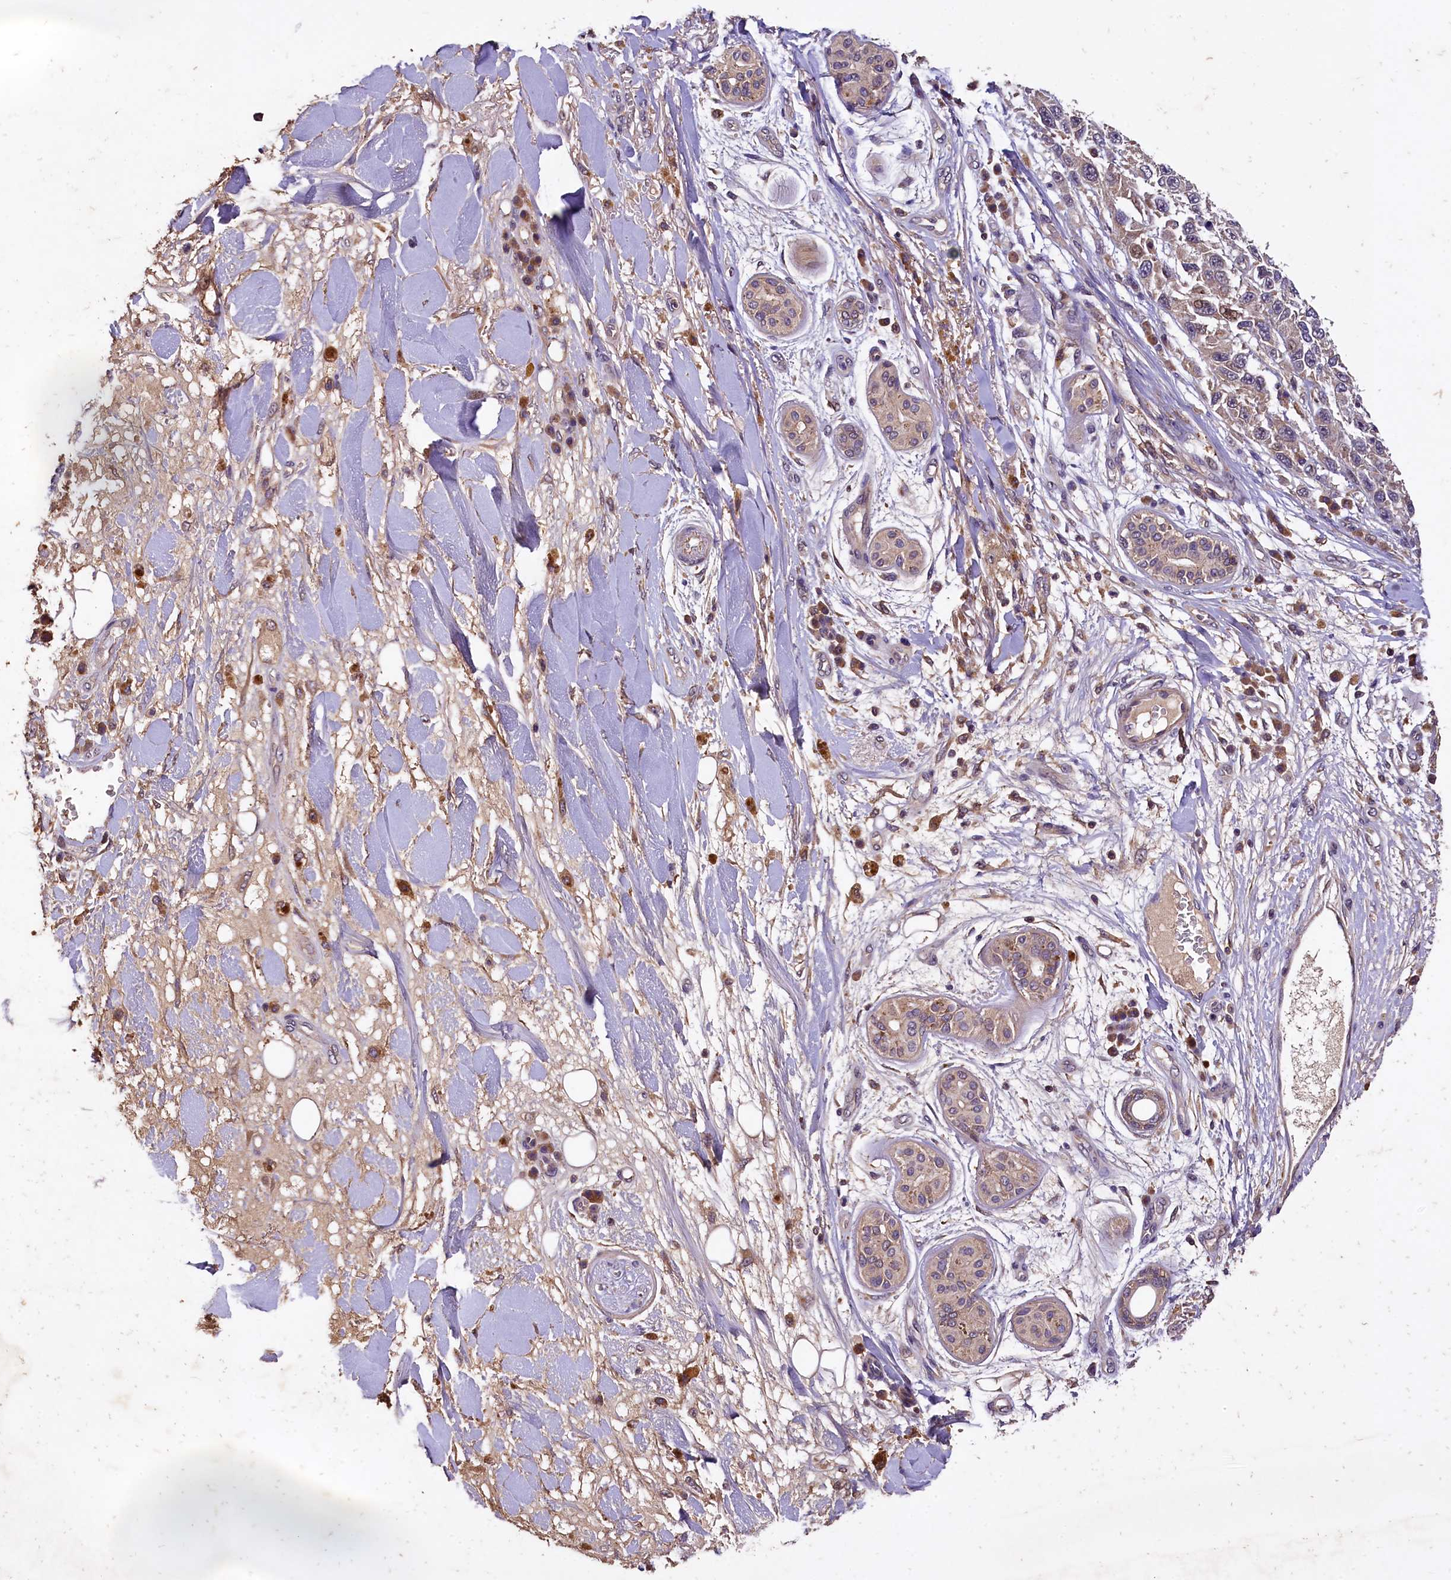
{"staining": {"intensity": "weak", "quantity": "<25%", "location": "cytoplasmic/membranous,nuclear"}, "tissue": "melanoma", "cell_type": "Tumor cells", "image_type": "cancer", "snomed": [{"axis": "morphology", "description": "Normal tissue, NOS"}, {"axis": "morphology", "description": "Malignant melanoma, NOS"}, {"axis": "topography", "description": "Skin"}], "caption": "Image shows no protein staining in tumor cells of malignant melanoma tissue.", "gene": "PLXNB1", "patient": {"sex": "female", "age": 96}}